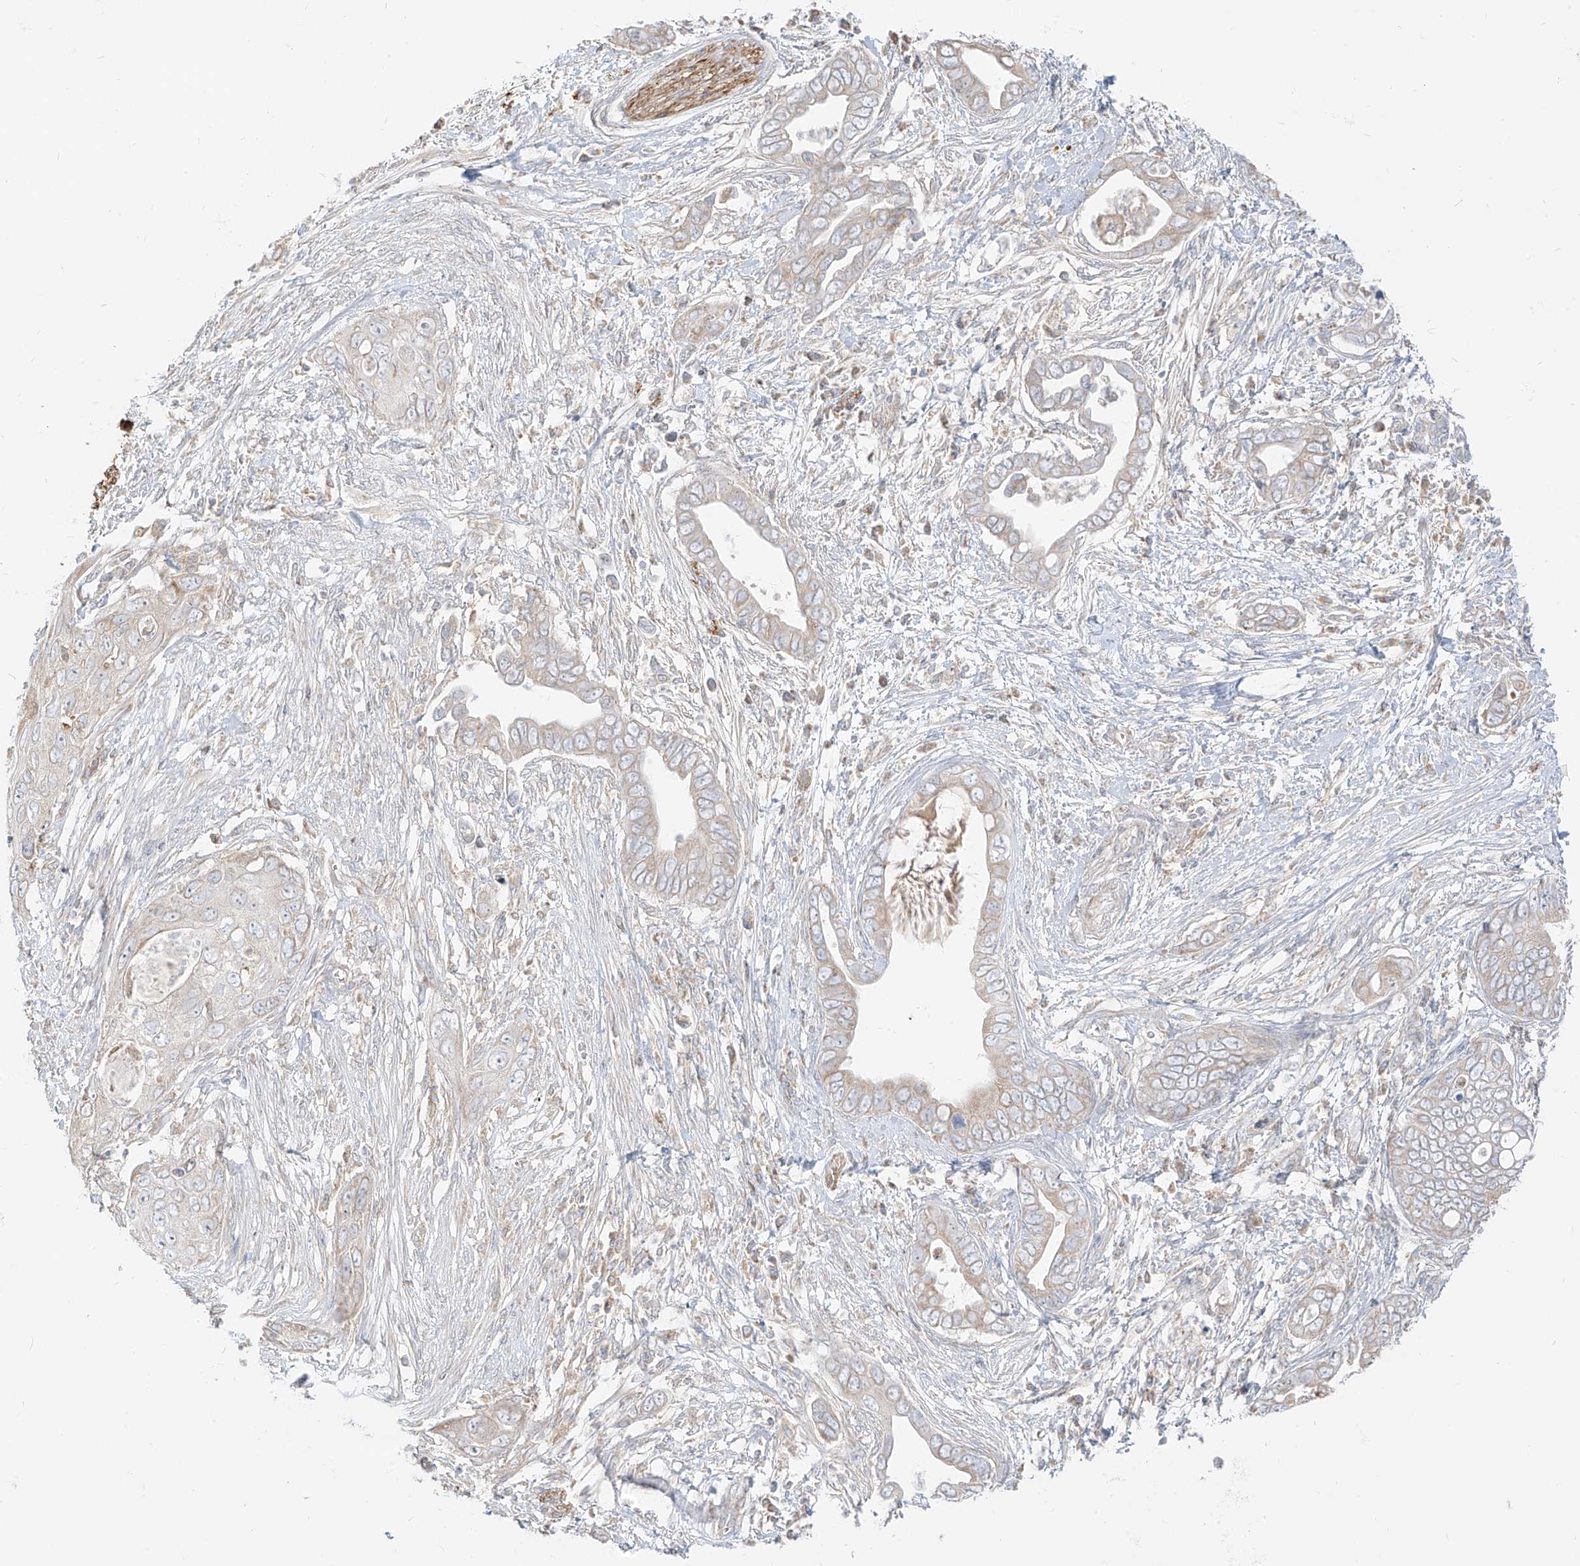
{"staining": {"intensity": "negative", "quantity": "none", "location": "none"}, "tissue": "pancreatic cancer", "cell_type": "Tumor cells", "image_type": "cancer", "snomed": [{"axis": "morphology", "description": "Adenocarcinoma, NOS"}, {"axis": "topography", "description": "Pancreas"}], "caption": "This is a histopathology image of immunohistochemistry staining of pancreatic cancer (adenocarcinoma), which shows no expression in tumor cells.", "gene": "ZIM3", "patient": {"sex": "male", "age": 75}}